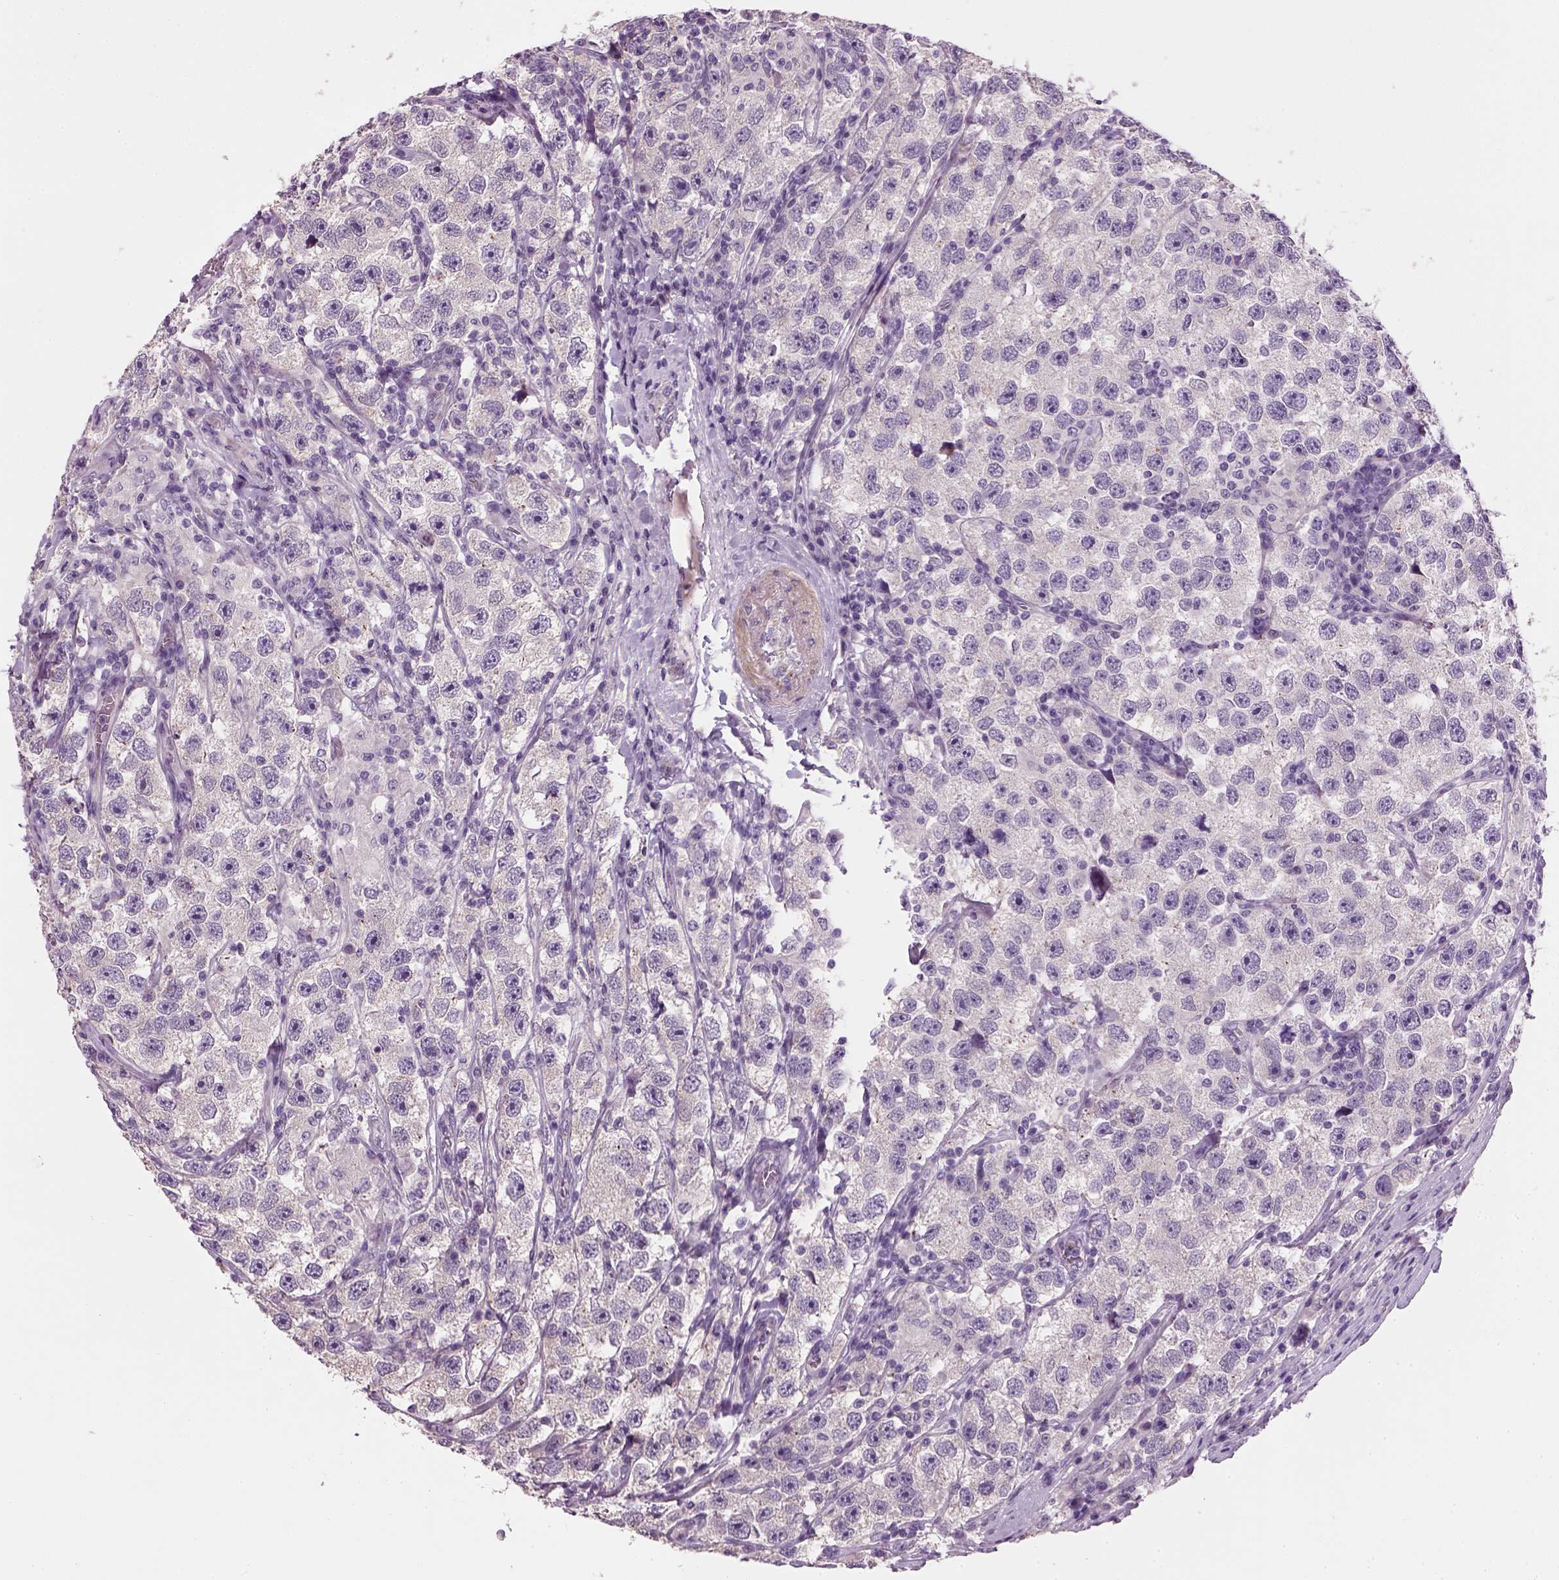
{"staining": {"intensity": "negative", "quantity": "none", "location": "none"}, "tissue": "testis cancer", "cell_type": "Tumor cells", "image_type": "cancer", "snomed": [{"axis": "morphology", "description": "Seminoma, NOS"}, {"axis": "topography", "description": "Testis"}], "caption": "Immunohistochemical staining of testis seminoma displays no significant expression in tumor cells. (DAB immunohistochemistry (IHC) with hematoxylin counter stain).", "gene": "ELOVL3", "patient": {"sex": "male", "age": 26}}